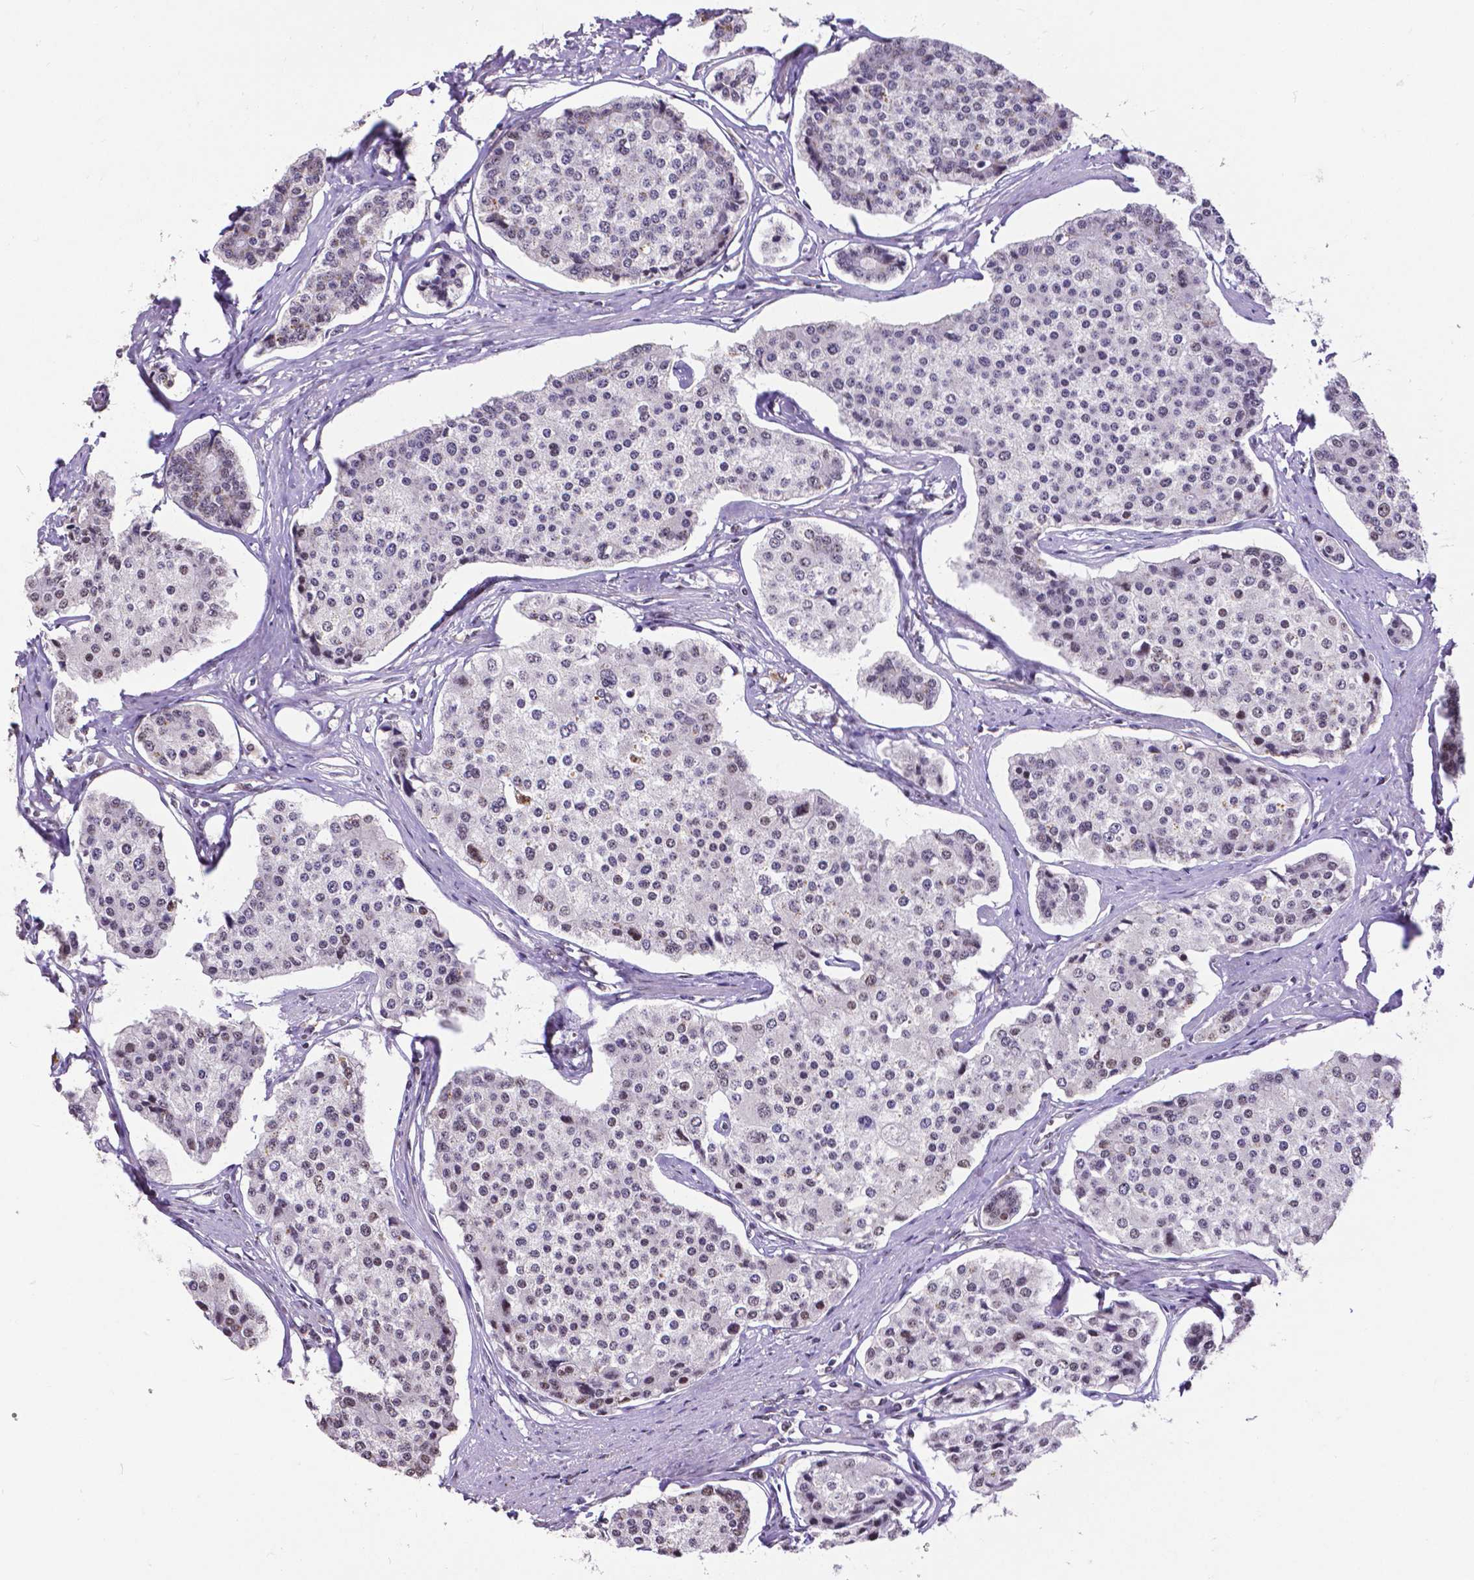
{"staining": {"intensity": "negative", "quantity": "none", "location": "none"}, "tissue": "carcinoid", "cell_type": "Tumor cells", "image_type": "cancer", "snomed": [{"axis": "morphology", "description": "Carcinoid, malignant, NOS"}, {"axis": "topography", "description": "Small intestine"}], "caption": "DAB (3,3'-diaminobenzidine) immunohistochemical staining of human malignant carcinoid demonstrates no significant positivity in tumor cells.", "gene": "ATRX", "patient": {"sex": "female", "age": 65}}